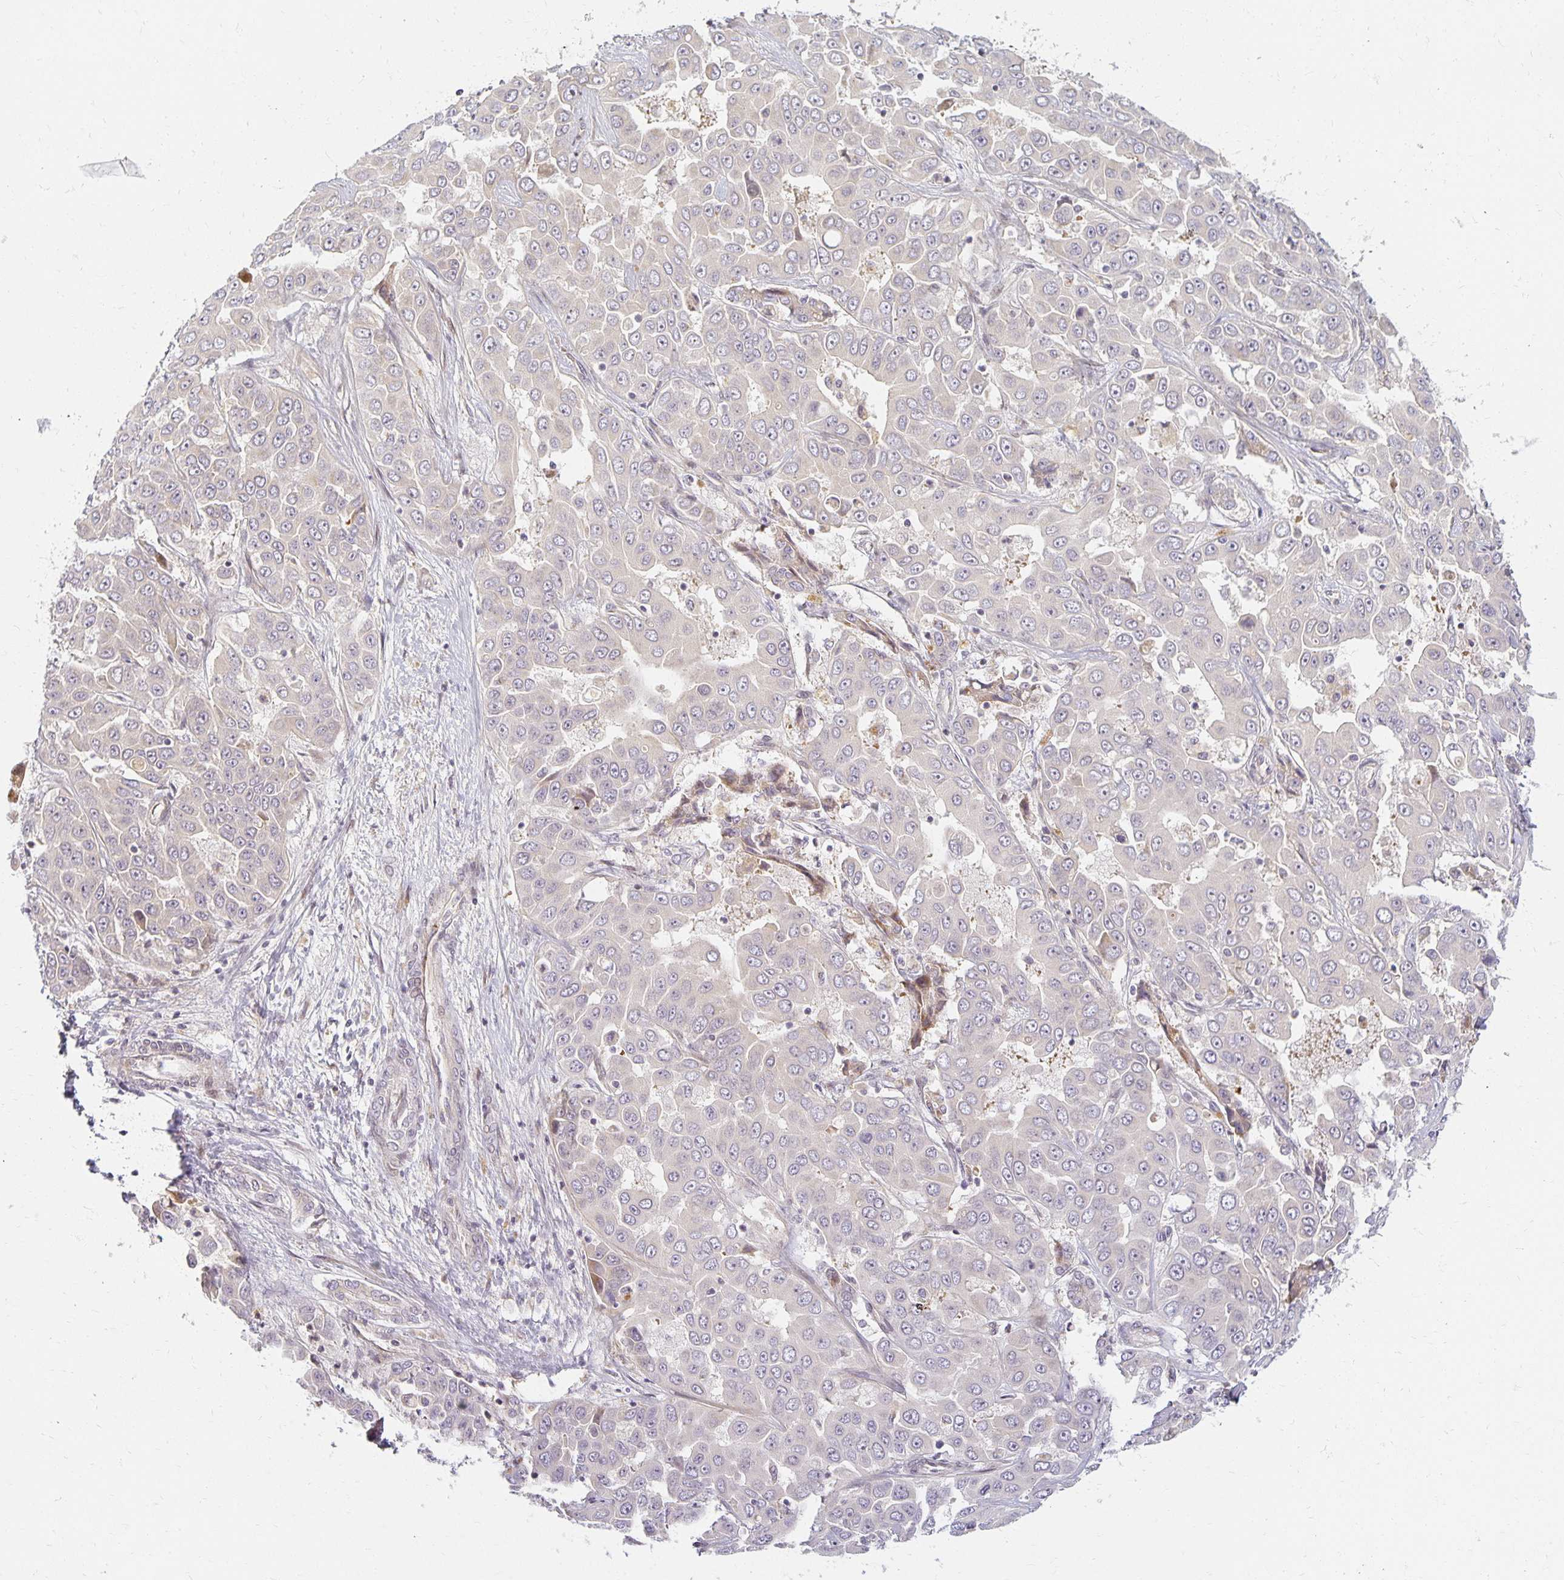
{"staining": {"intensity": "negative", "quantity": "none", "location": "none"}, "tissue": "liver cancer", "cell_type": "Tumor cells", "image_type": "cancer", "snomed": [{"axis": "morphology", "description": "Cholangiocarcinoma"}, {"axis": "topography", "description": "Liver"}], "caption": "High power microscopy micrograph of an IHC photomicrograph of cholangiocarcinoma (liver), revealing no significant expression in tumor cells. (Immunohistochemistry (ihc), brightfield microscopy, high magnification).", "gene": "EHF", "patient": {"sex": "female", "age": 52}}